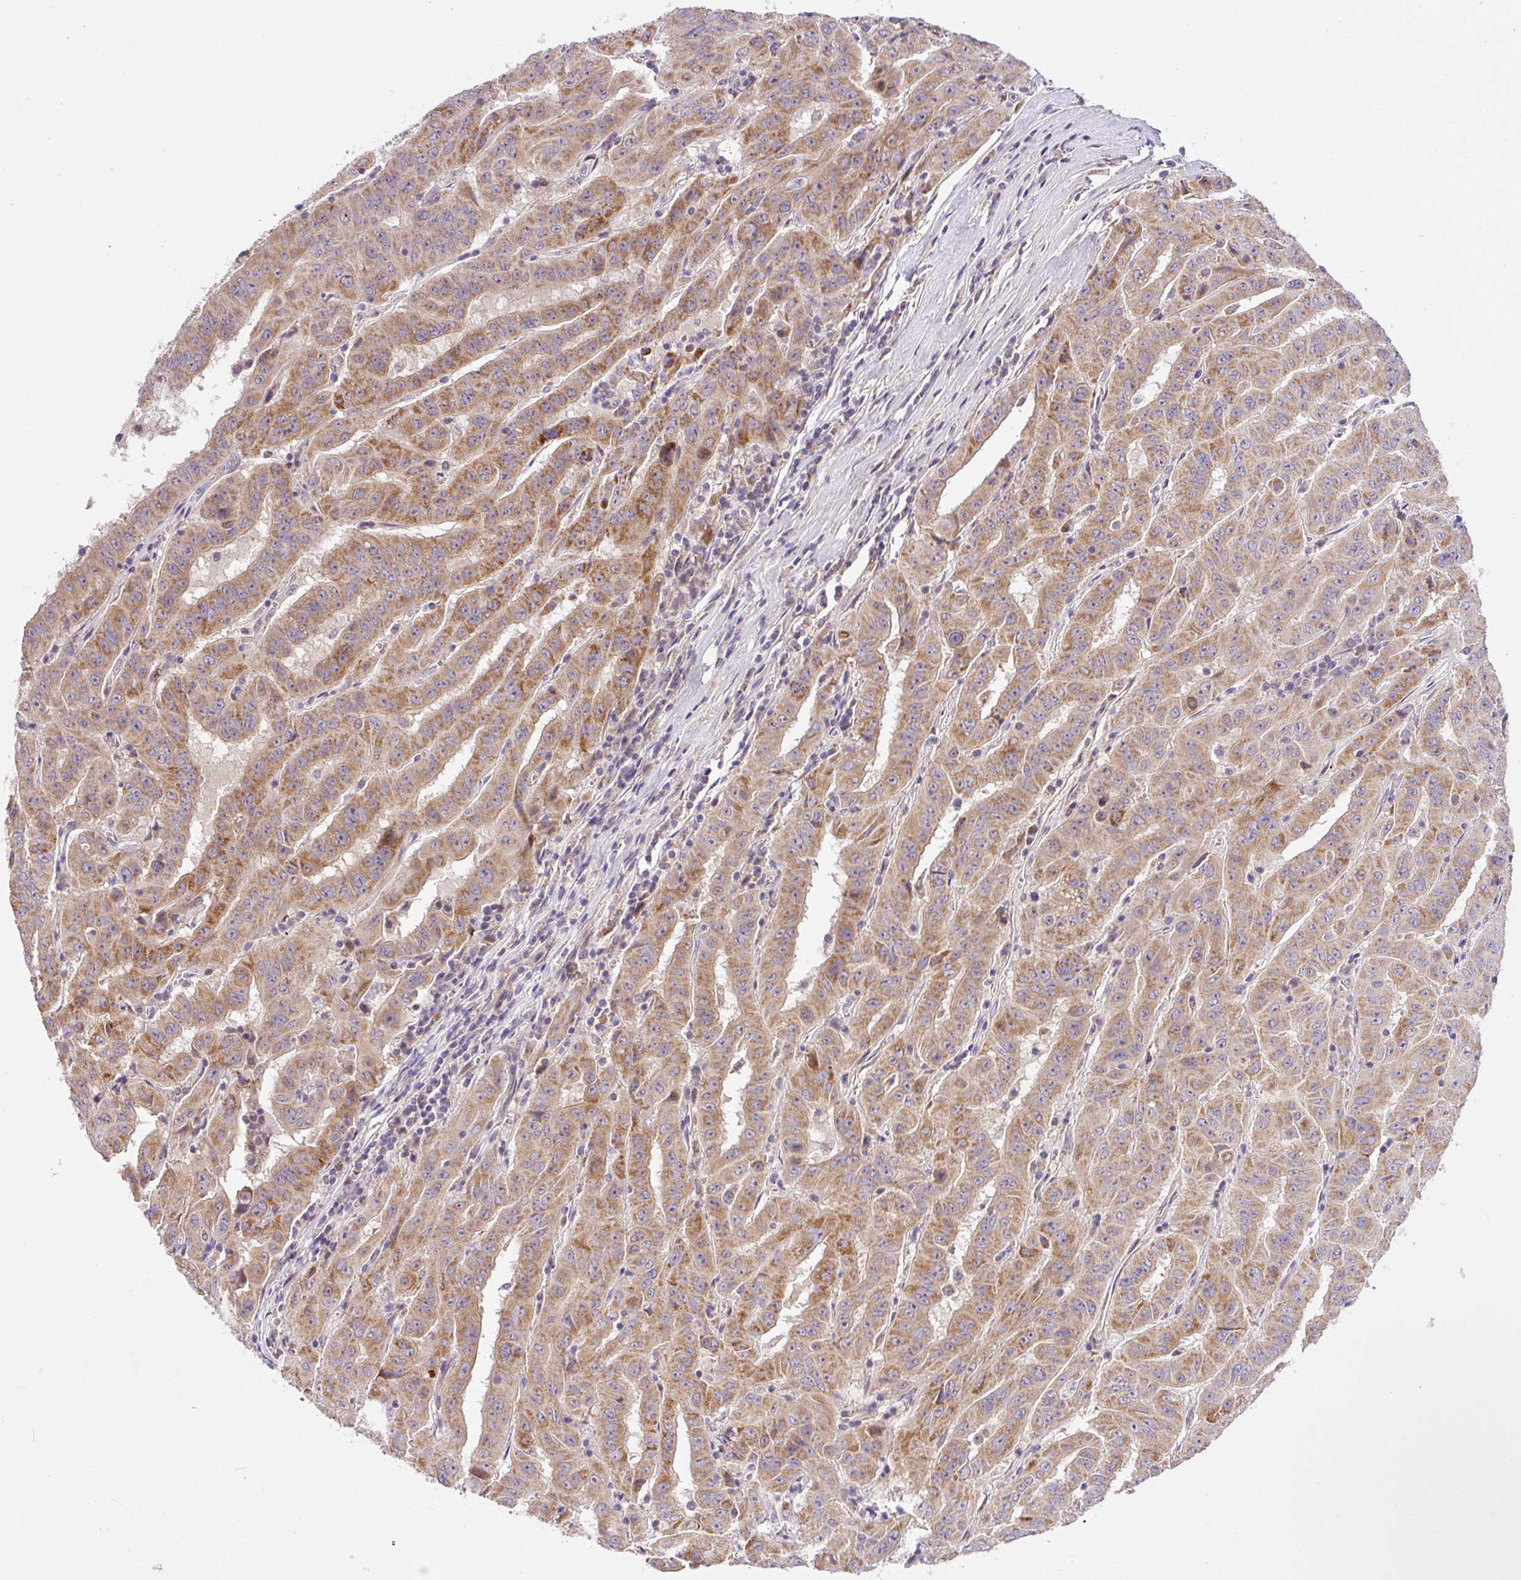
{"staining": {"intensity": "moderate", "quantity": ">75%", "location": "cytoplasmic/membranous"}, "tissue": "pancreatic cancer", "cell_type": "Tumor cells", "image_type": "cancer", "snomed": [{"axis": "morphology", "description": "Adenocarcinoma, NOS"}, {"axis": "topography", "description": "Pancreas"}], "caption": "This histopathology image exhibits IHC staining of human pancreatic cancer (adenocarcinoma), with medium moderate cytoplasmic/membranous staining in approximately >75% of tumor cells.", "gene": "SARS2", "patient": {"sex": "male", "age": 63}}